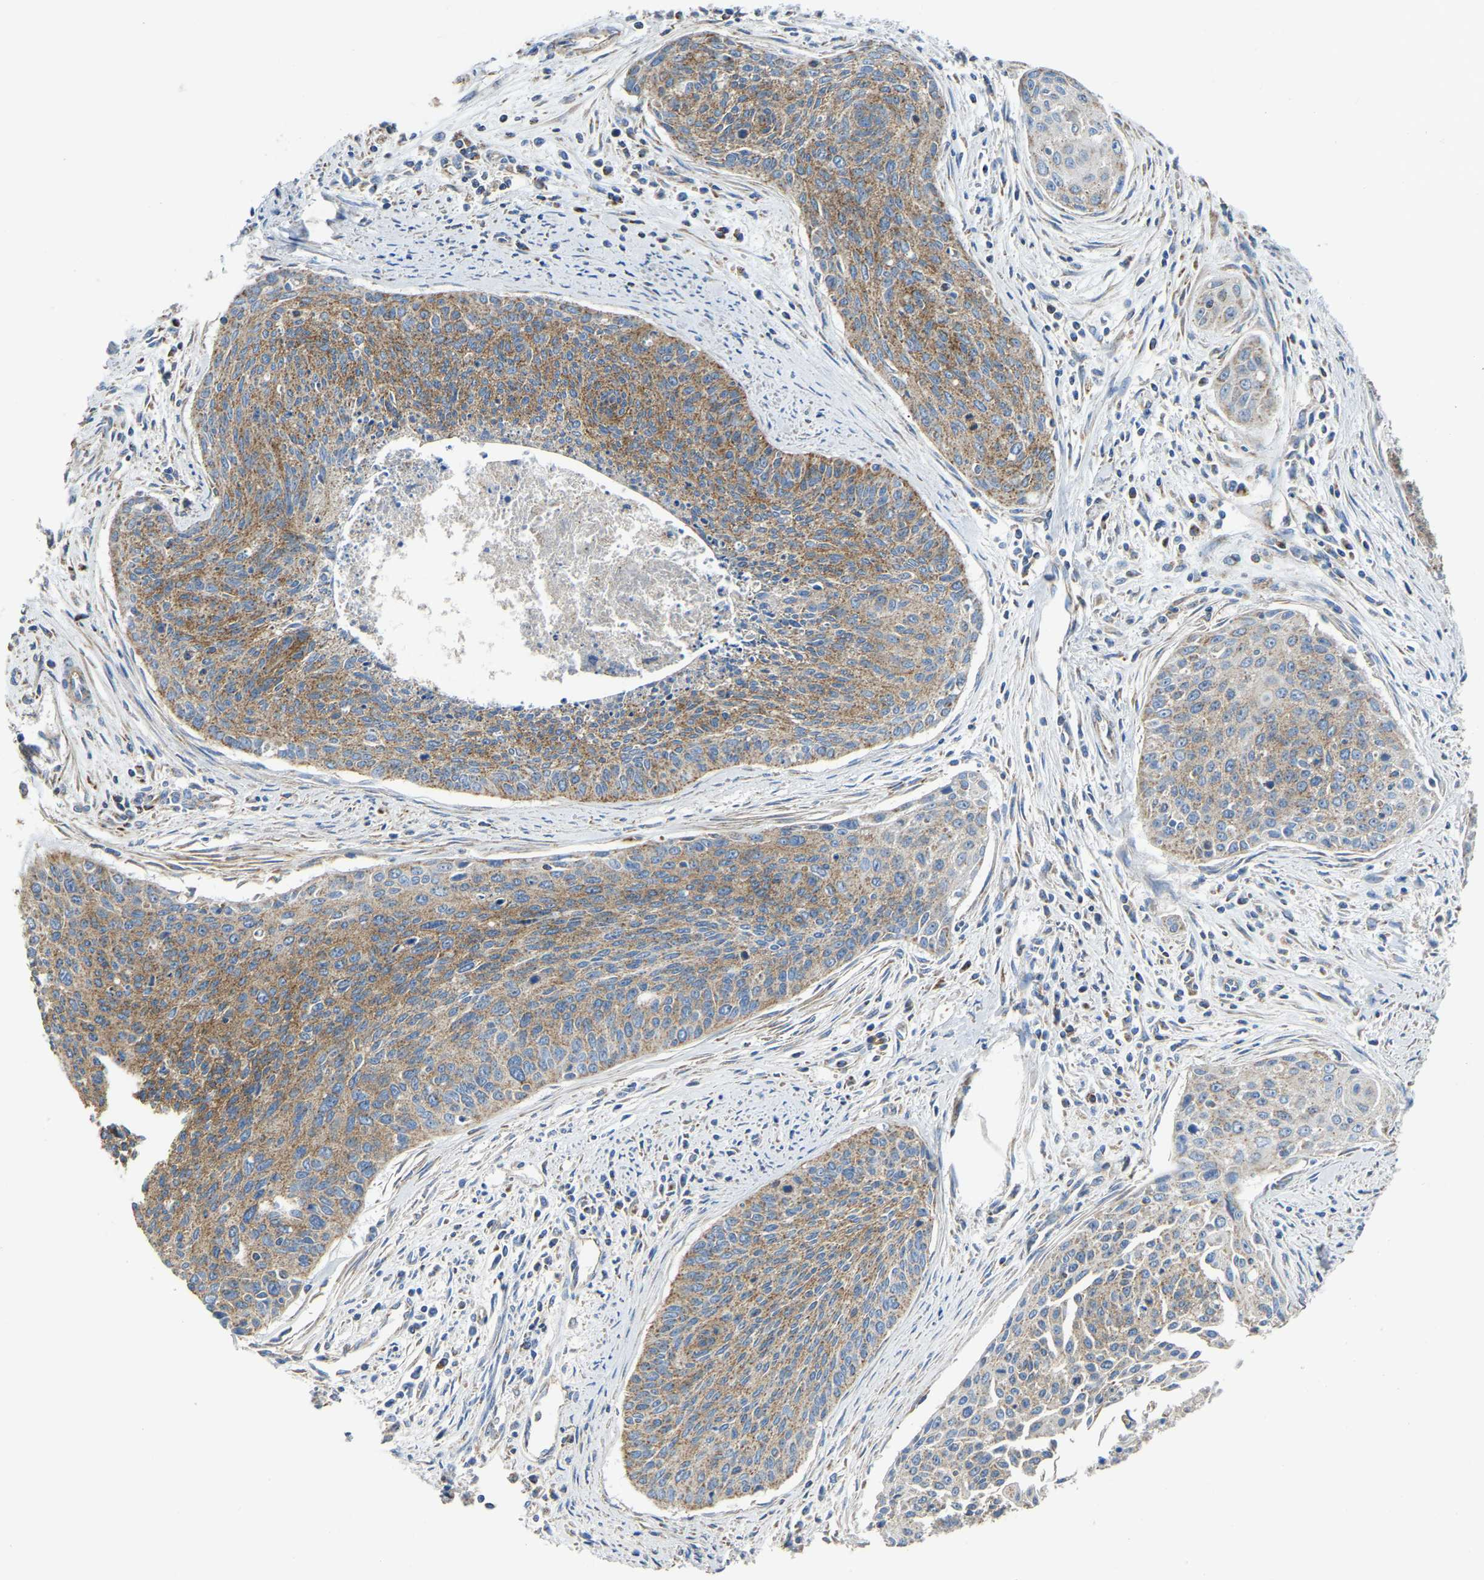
{"staining": {"intensity": "moderate", "quantity": ">75%", "location": "cytoplasmic/membranous"}, "tissue": "cervical cancer", "cell_type": "Tumor cells", "image_type": "cancer", "snomed": [{"axis": "morphology", "description": "Squamous cell carcinoma, NOS"}, {"axis": "topography", "description": "Cervix"}], "caption": "Immunohistochemistry (IHC) of human cervical squamous cell carcinoma shows medium levels of moderate cytoplasmic/membranous staining in approximately >75% of tumor cells.", "gene": "ETFA", "patient": {"sex": "female", "age": 55}}